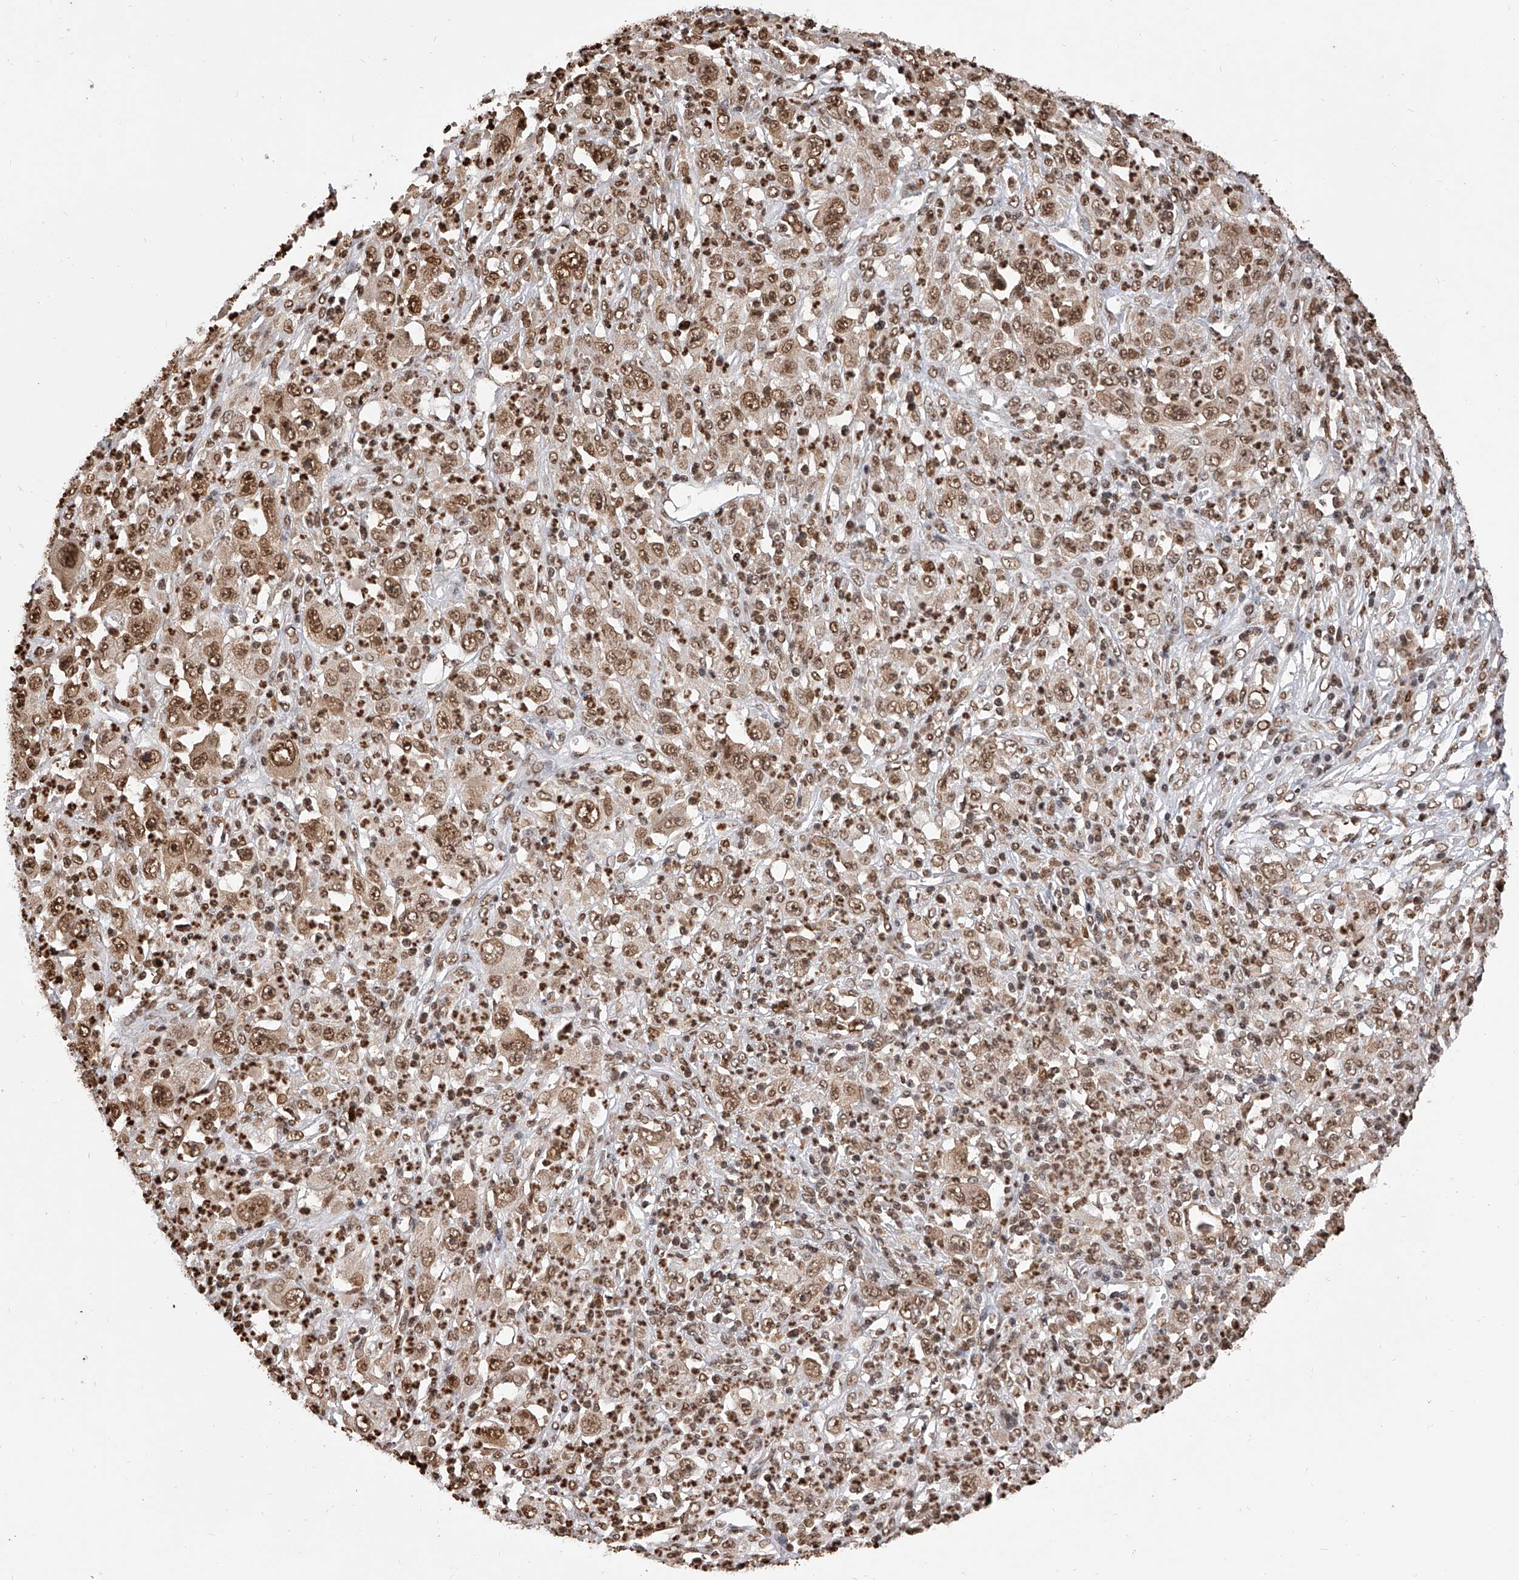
{"staining": {"intensity": "moderate", "quantity": ">75%", "location": "nuclear"}, "tissue": "melanoma", "cell_type": "Tumor cells", "image_type": "cancer", "snomed": [{"axis": "morphology", "description": "Malignant melanoma, Metastatic site"}, {"axis": "topography", "description": "Skin"}], "caption": "DAB (3,3'-diaminobenzidine) immunohistochemical staining of human malignant melanoma (metastatic site) exhibits moderate nuclear protein staining in about >75% of tumor cells.", "gene": "CFAP410", "patient": {"sex": "female", "age": 56}}